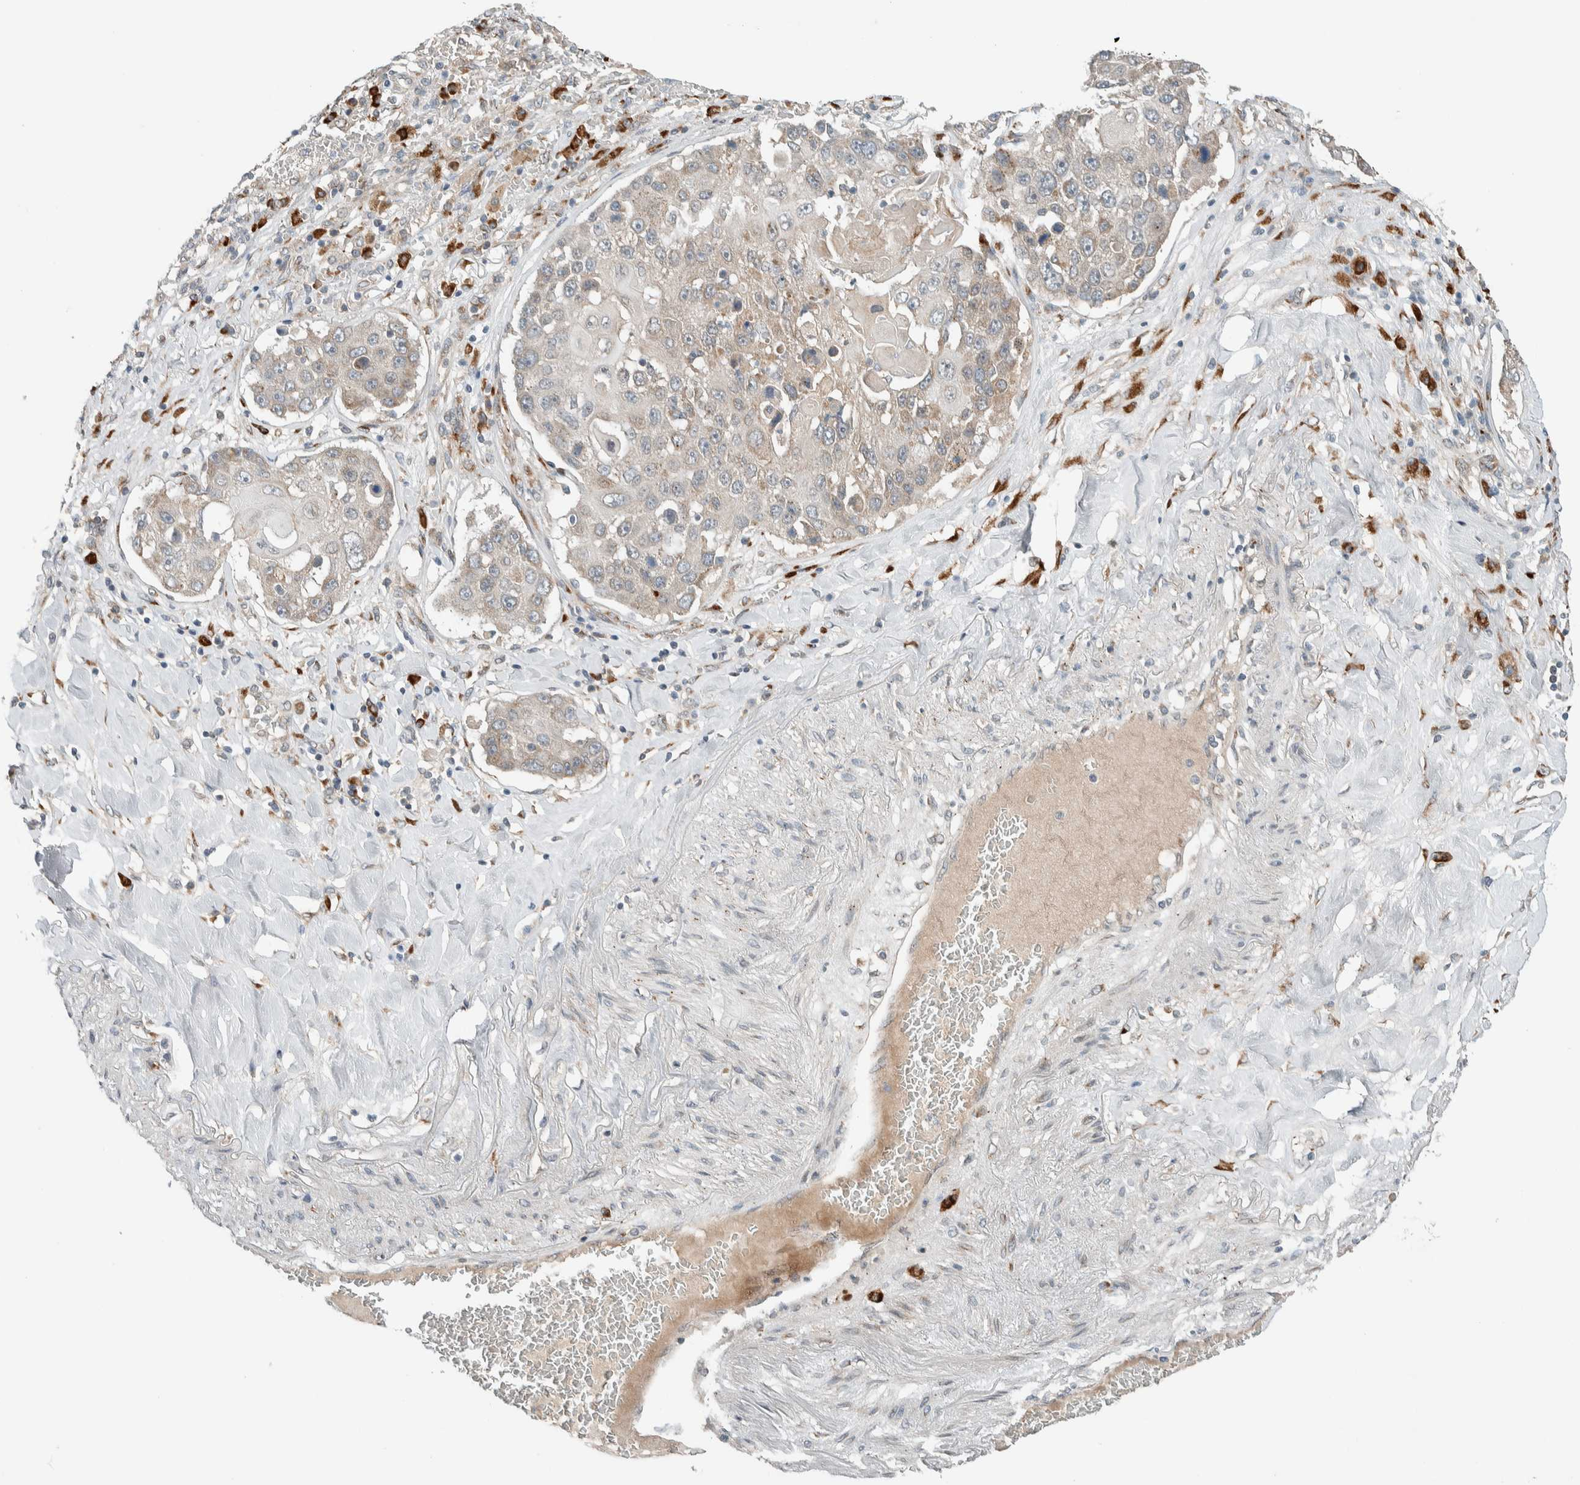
{"staining": {"intensity": "weak", "quantity": "25%-75%", "location": "cytoplasmic/membranous"}, "tissue": "lung cancer", "cell_type": "Tumor cells", "image_type": "cancer", "snomed": [{"axis": "morphology", "description": "Squamous cell carcinoma, NOS"}, {"axis": "topography", "description": "Lung"}], "caption": "Immunohistochemistry (IHC) of lung cancer (squamous cell carcinoma) exhibits low levels of weak cytoplasmic/membranous positivity in about 25%-75% of tumor cells. (DAB (3,3'-diaminobenzidine) IHC, brown staining for protein, blue staining for nuclei).", "gene": "CTBP2", "patient": {"sex": "male", "age": 61}}